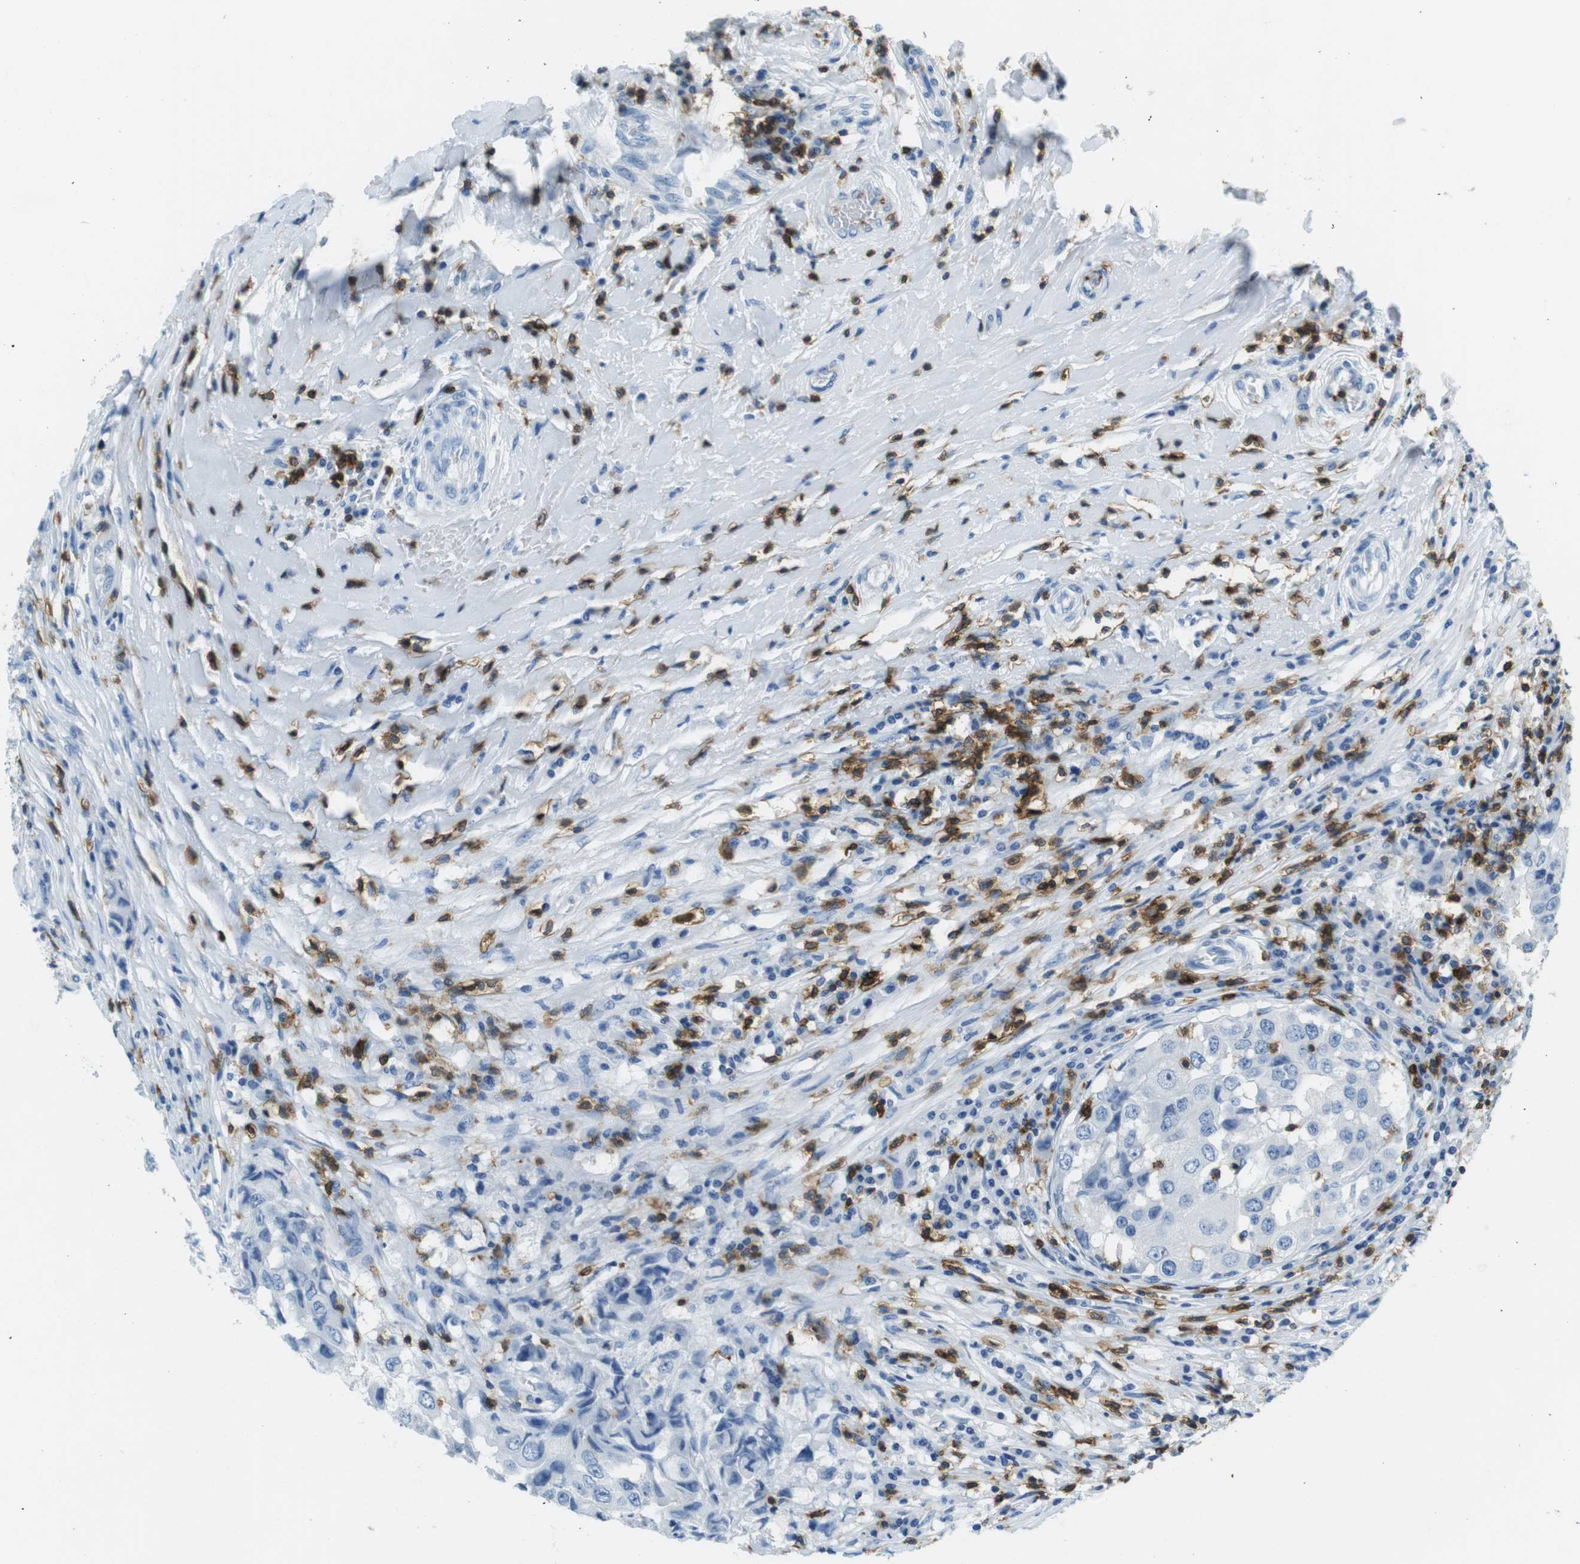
{"staining": {"intensity": "negative", "quantity": "none", "location": "none"}, "tissue": "breast cancer", "cell_type": "Tumor cells", "image_type": "cancer", "snomed": [{"axis": "morphology", "description": "Duct carcinoma"}, {"axis": "topography", "description": "Breast"}], "caption": "The immunohistochemistry histopathology image has no significant positivity in tumor cells of breast cancer (invasive ductal carcinoma) tissue.", "gene": "LAT", "patient": {"sex": "female", "age": 27}}